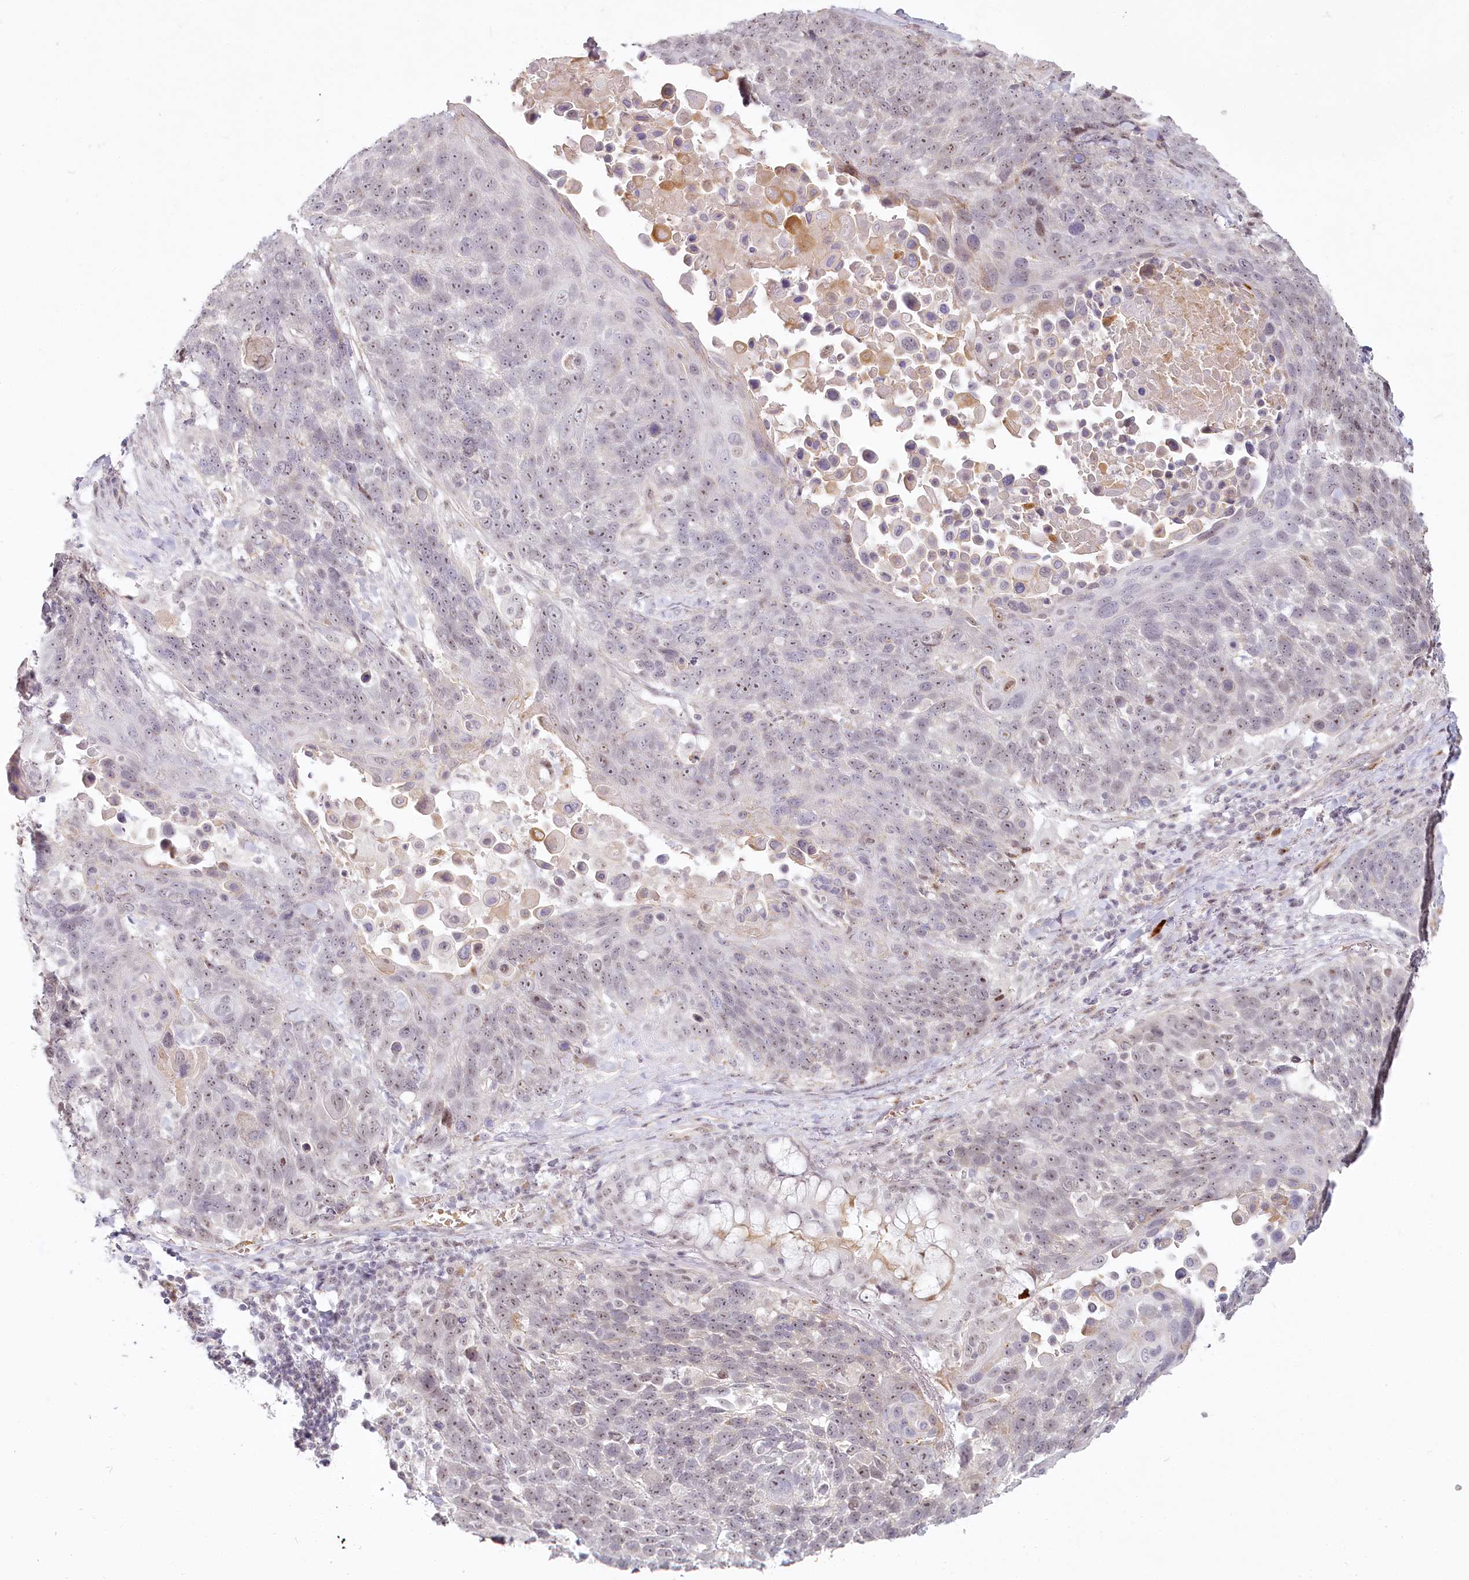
{"staining": {"intensity": "weak", "quantity": "<25%", "location": "nuclear"}, "tissue": "lung cancer", "cell_type": "Tumor cells", "image_type": "cancer", "snomed": [{"axis": "morphology", "description": "Squamous cell carcinoma, NOS"}, {"axis": "topography", "description": "Lung"}], "caption": "Tumor cells are negative for brown protein staining in lung cancer.", "gene": "EXOSC7", "patient": {"sex": "male", "age": 66}}